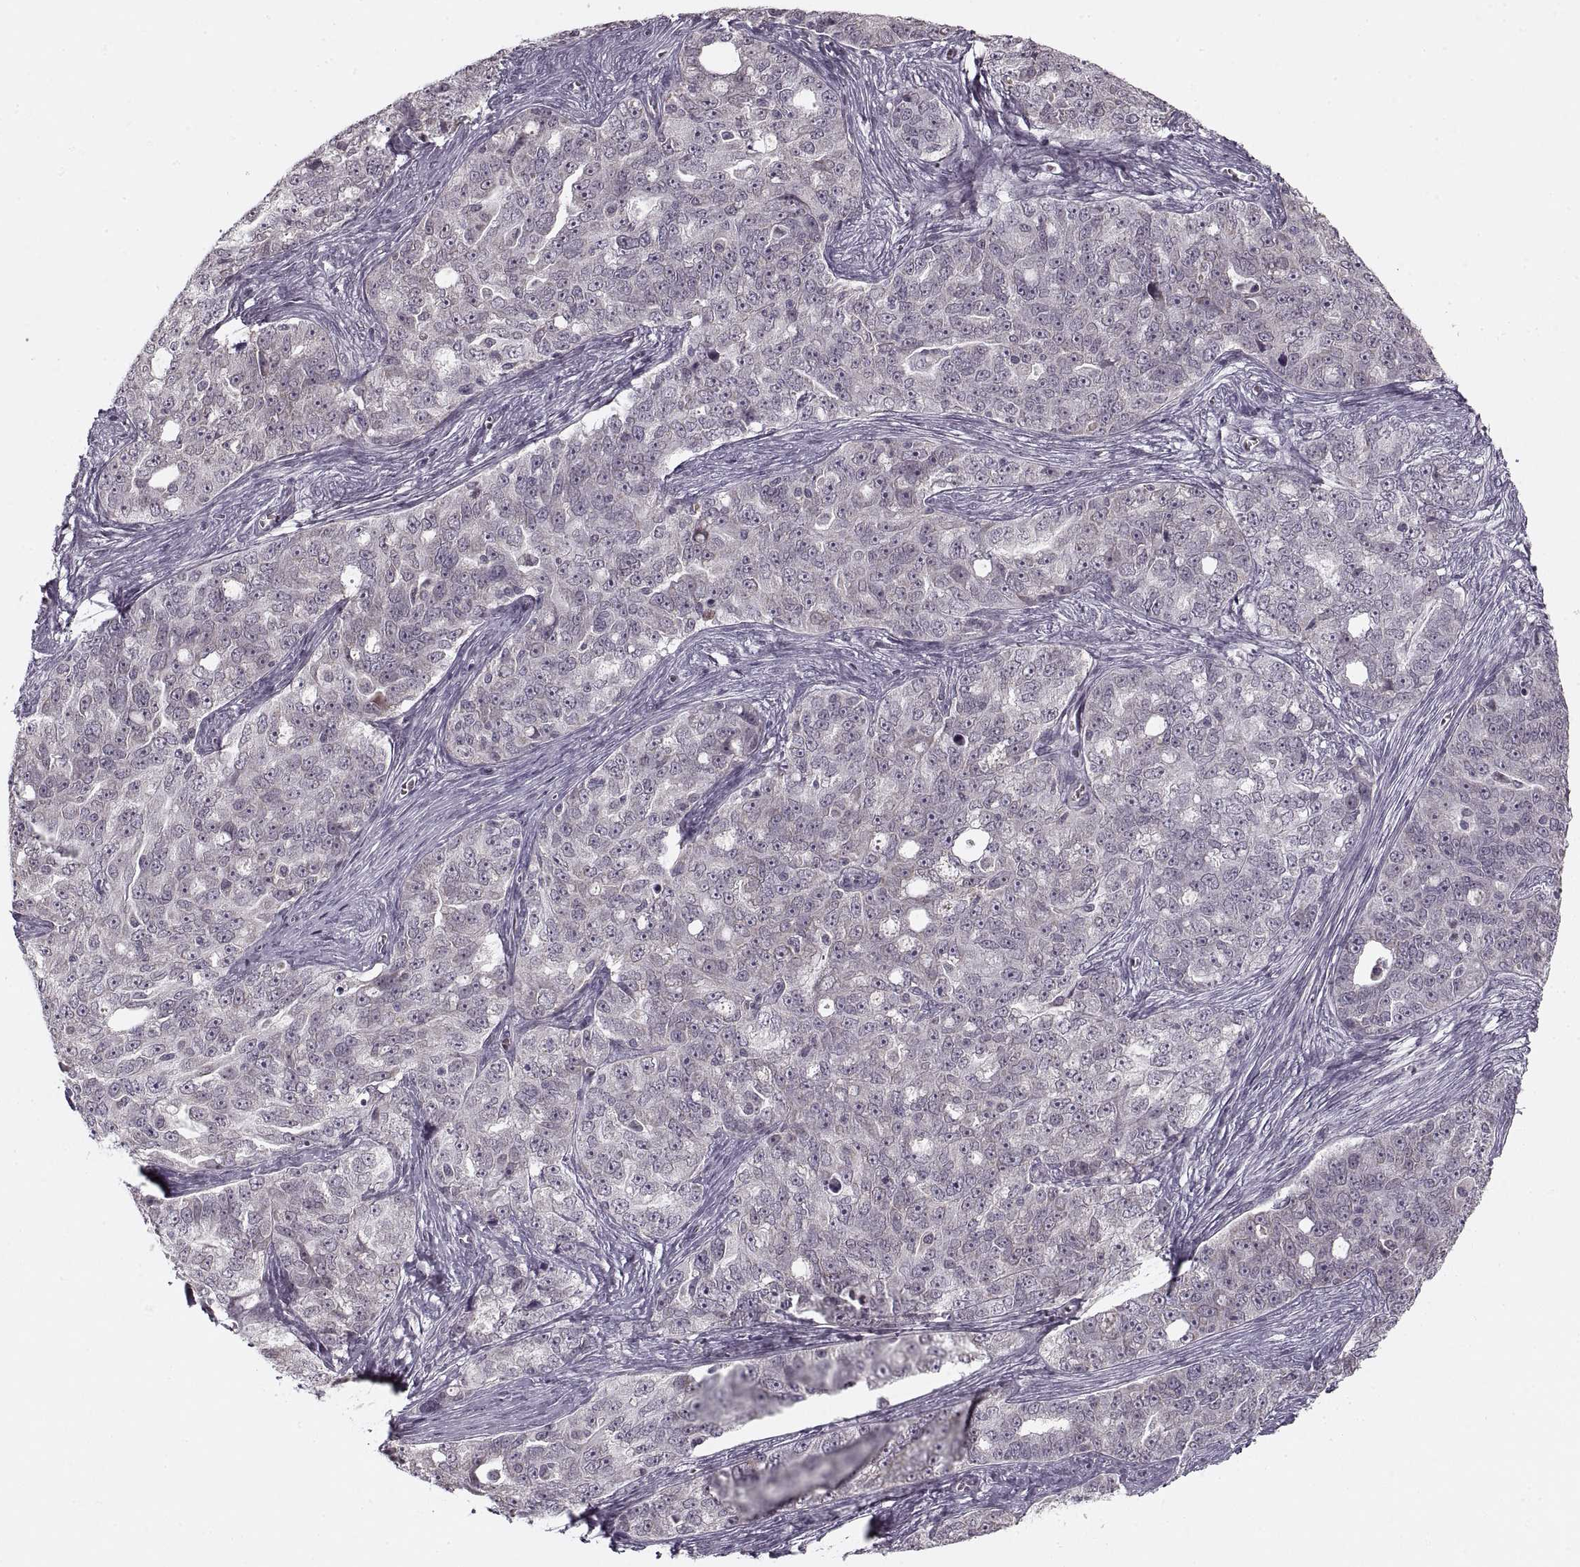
{"staining": {"intensity": "negative", "quantity": "none", "location": "none"}, "tissue": "ovarian cancer", "cell_type": "Tumor cells", "image_type": "cancer", "snomed": [{"axis": "morphology", "description": "Cystadenocarcinoma, serous, NOS"}, {"axis": "topography", "description": "Ovary"}], "caption": "Ovarian serous cystadenocarcinoma was stained to show a protein in brown. There is no significant staining in tumor cells.", "gene": "ASIC3", "patient": {"sex": "female", "age": 51}}